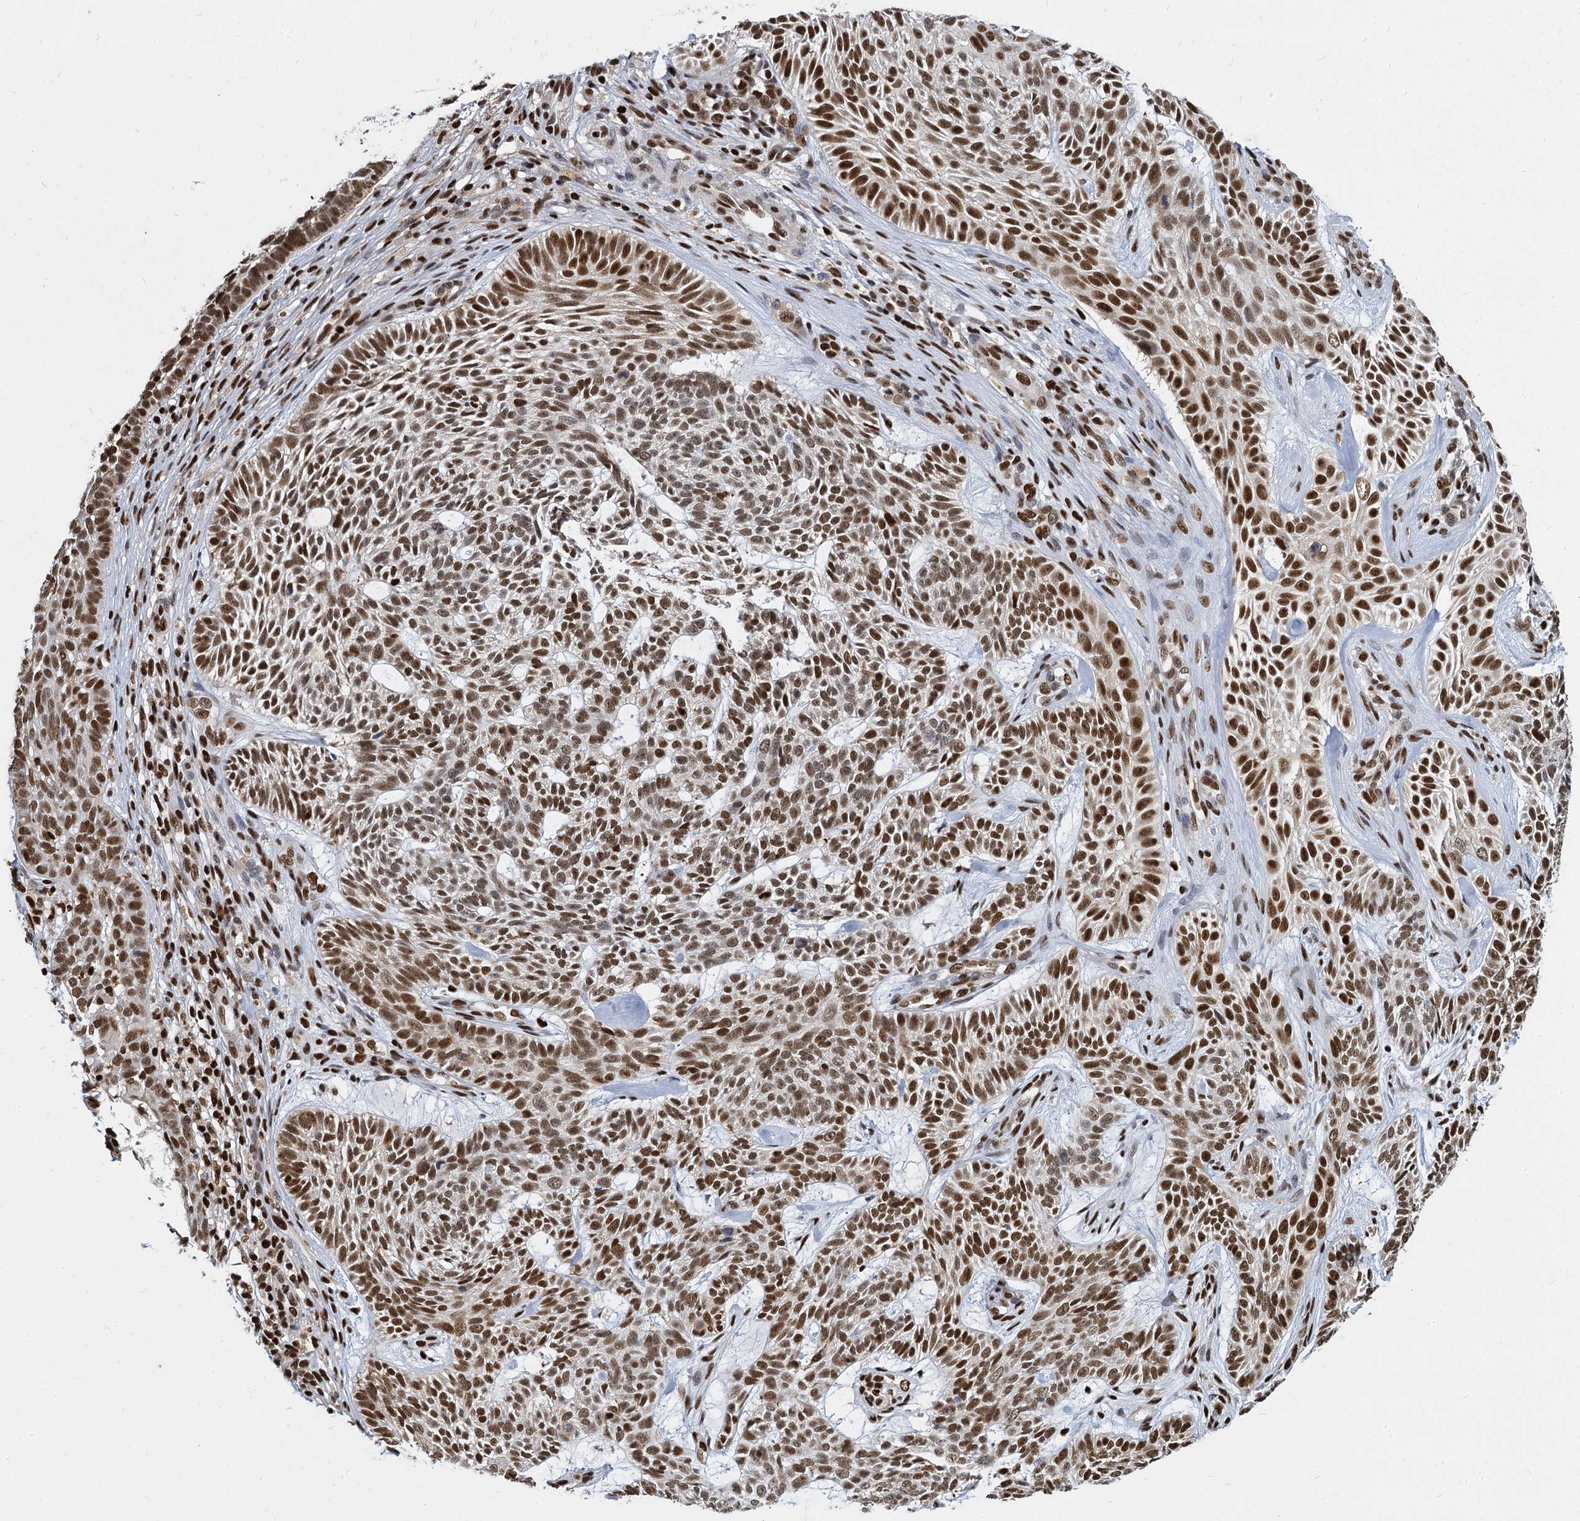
{"staining": {"intensity": "strong", "quantity": ">75%", "location": "nuclear"}, "tissue": "skin cancer", "cell_type": "Tumor cells", "image_type": "cancer", "snomed": [{"axis": "morphology", "description": "Basal cell carcinoma"}, {"axis": "topography", "description": "Skin"}], "caption": "Protein staining of skin cancer (basal cell carcinoma) tissue shows strong nuclear positivity in approximately >75% of tumor cells.", "gene": "DCPS", "patient": {"sex": "male", "age": 75}}